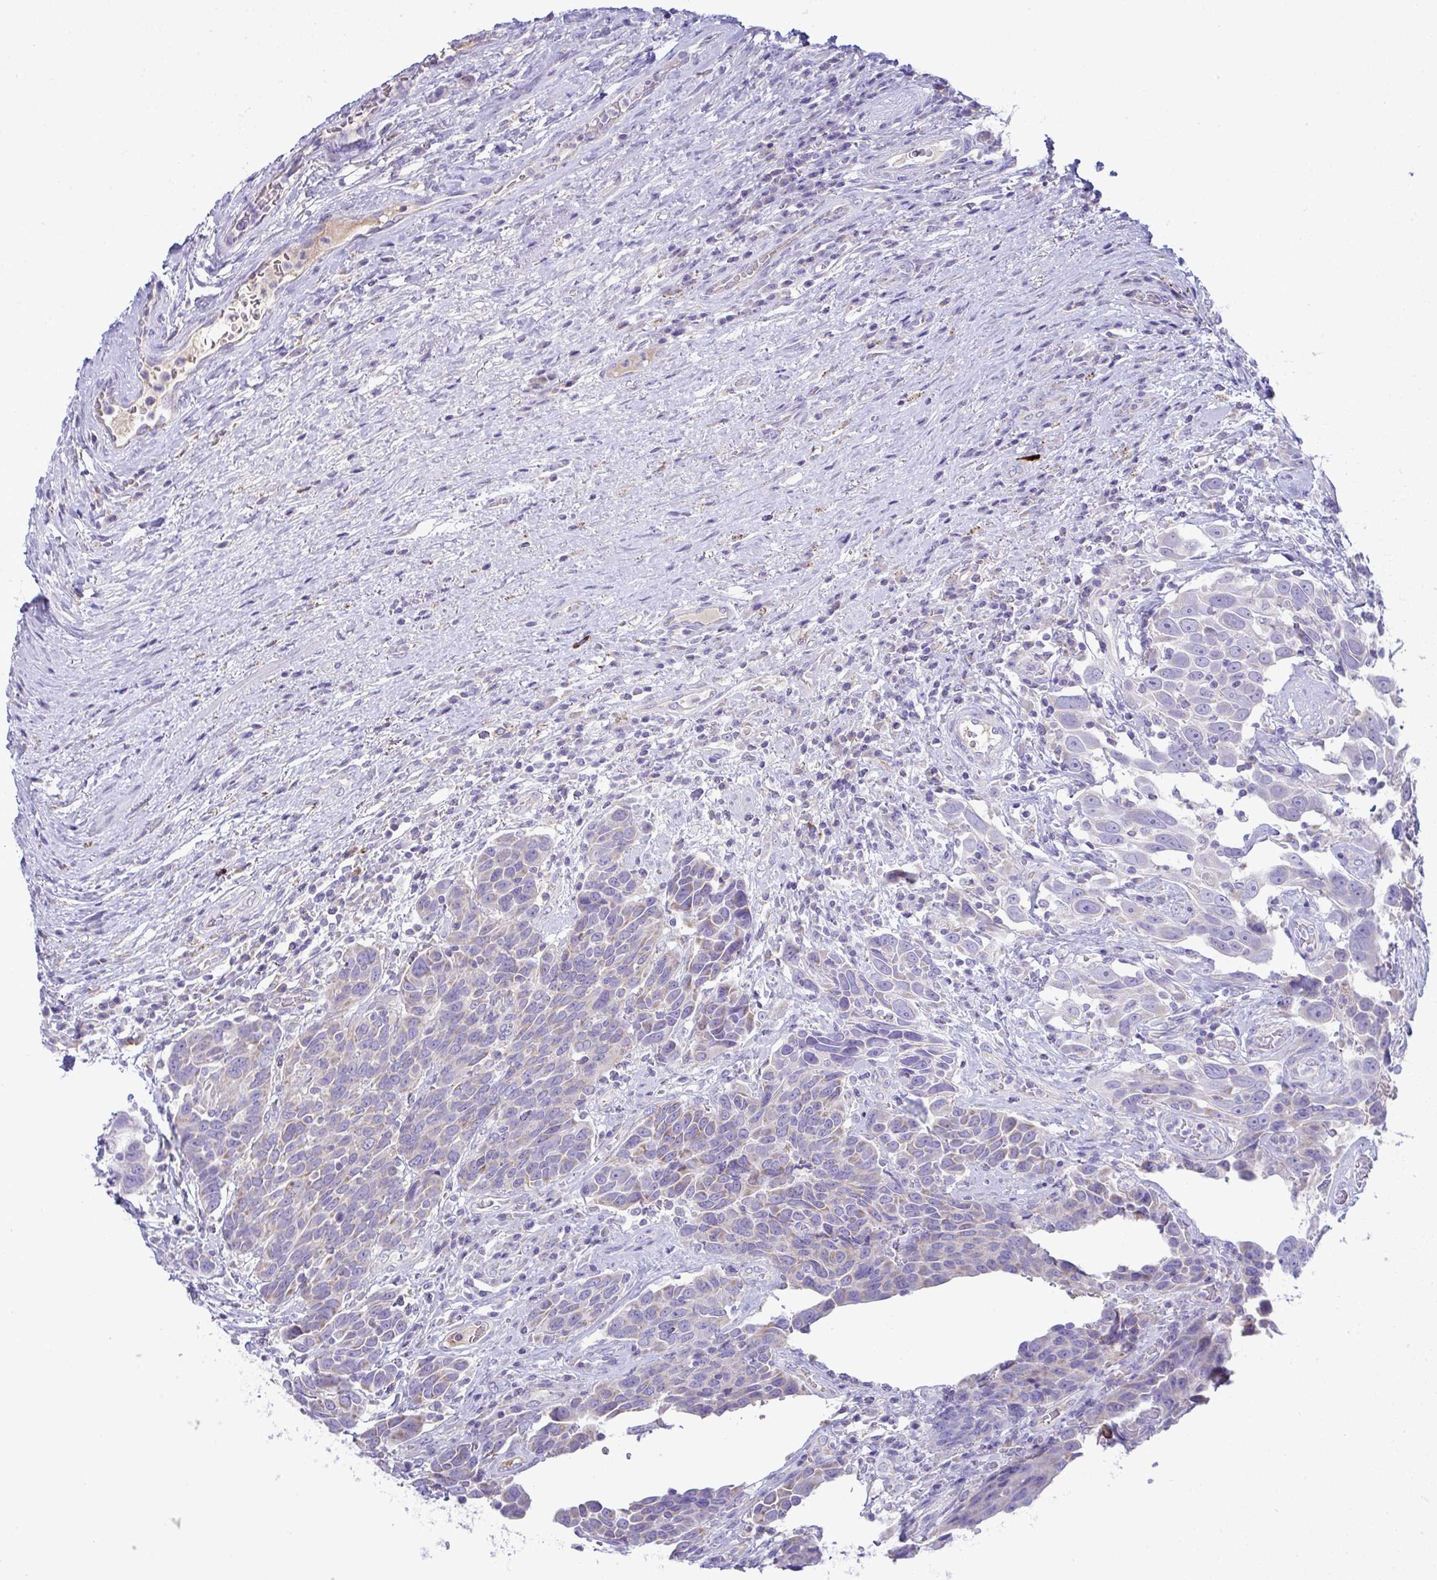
{"staining": {"intensity": "moderate", "quantity": "<25%", "location": "cytoplasmic/membranous"}, "tissue": "urothelial cancer", "cell_type": "Tumor cells", "image_type": "cancer", "snomed": [{"axis": "morphology", "description": "Urothelial carcinoma, High grade"}, {"axis": "topography", "description": "Urinary bladder"}], "caption": "A micrograph showing moderate cytoplasmic/membranous expression in approximately <25% of tumor cells in urothelial cancer, as visualized by brown immunohistochemical staining.", "gene": "PLA2G12B", "patient": {"sex": "female", "age": 70}}